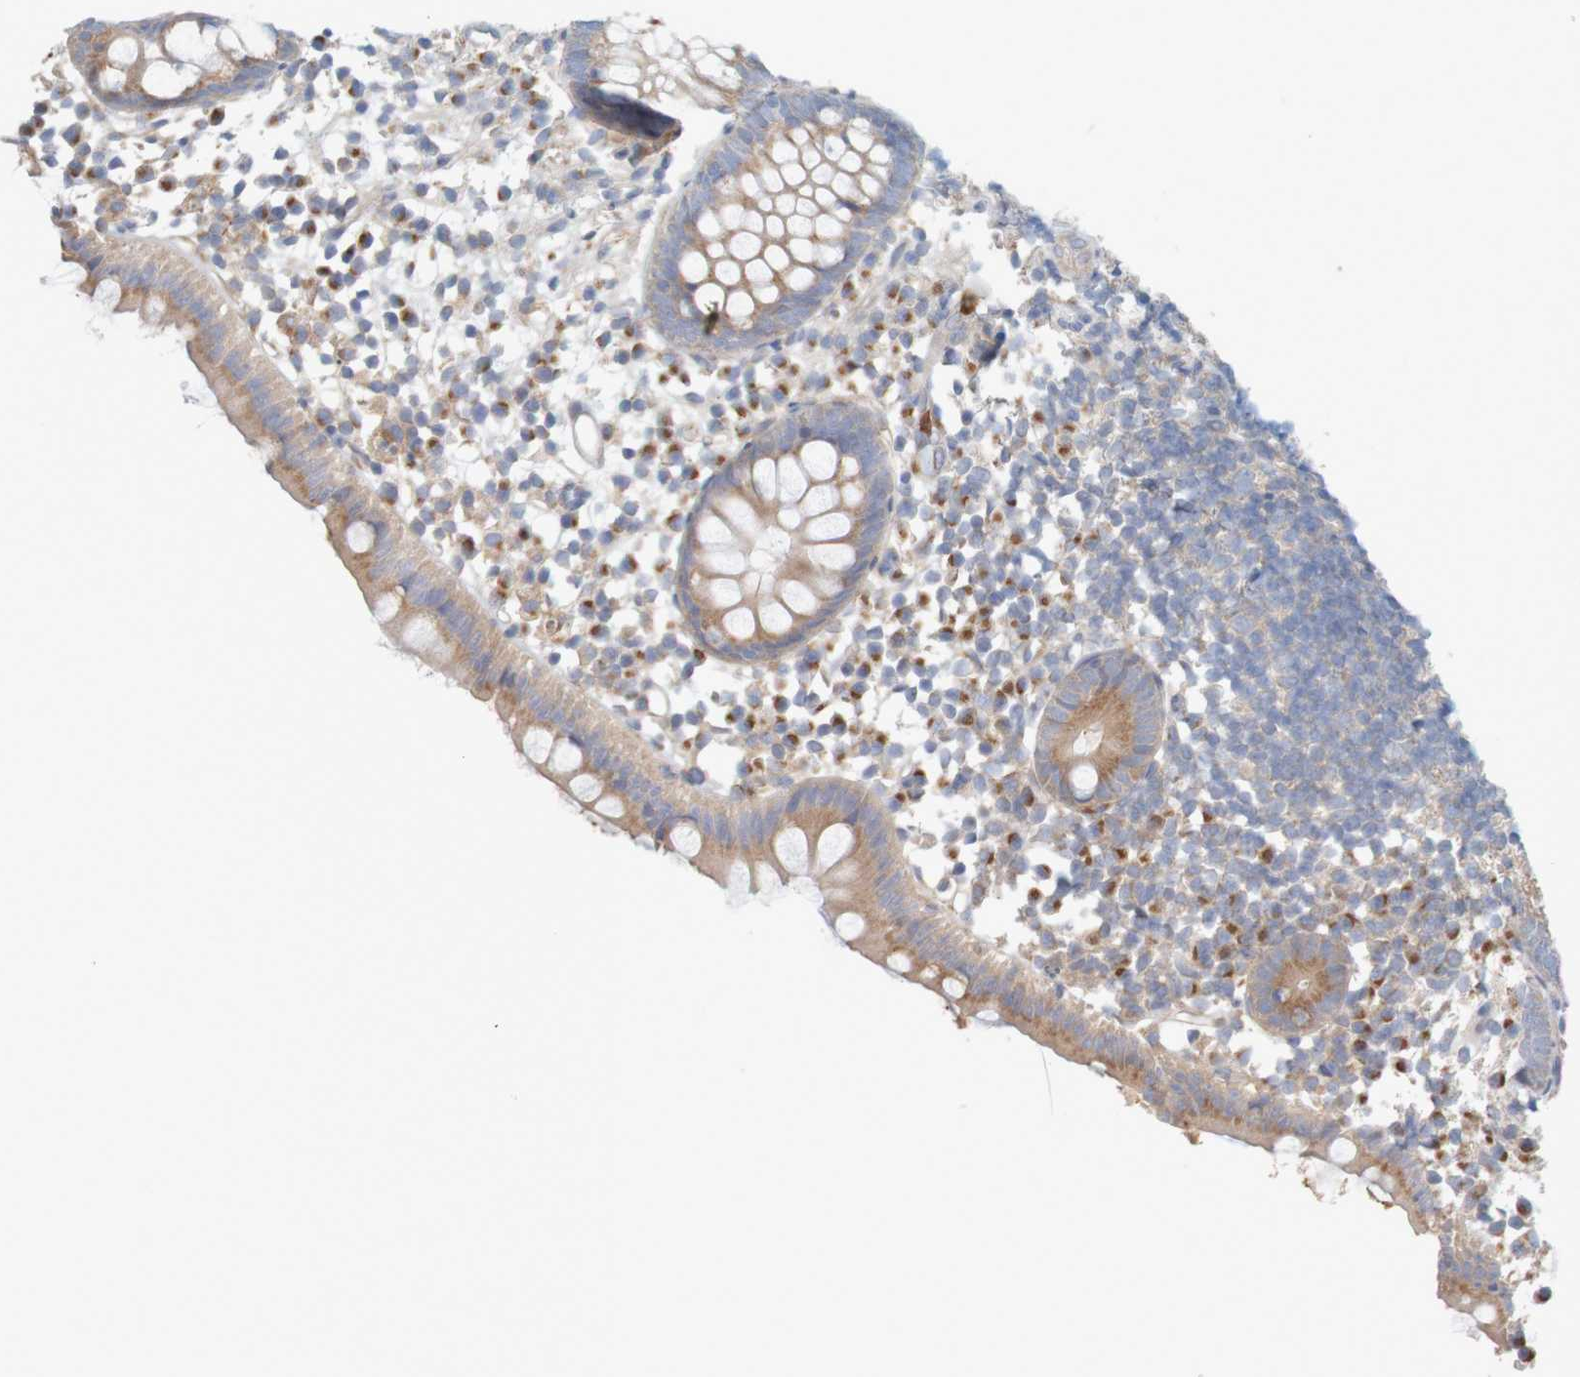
{"staining": {"intensity": "weak", "quantity": ">75%", "location": "cytoplasmic/membranous"}, "tissue": "appendix", "cell_type": "Glandular cells", "image_type": "normal", "snomed": [{"axis": "morphology", "description": "Normal tissue, NOS"}, {"axis": "topography", "description": "Appendix"}], "caption": "Protein analysis of benign appendix displays weak cytoplasmic/membranous expression in approximately >75% of glandular cells.", "gene": "KRT23", "patient": {"sex": "female", "age": 20}}